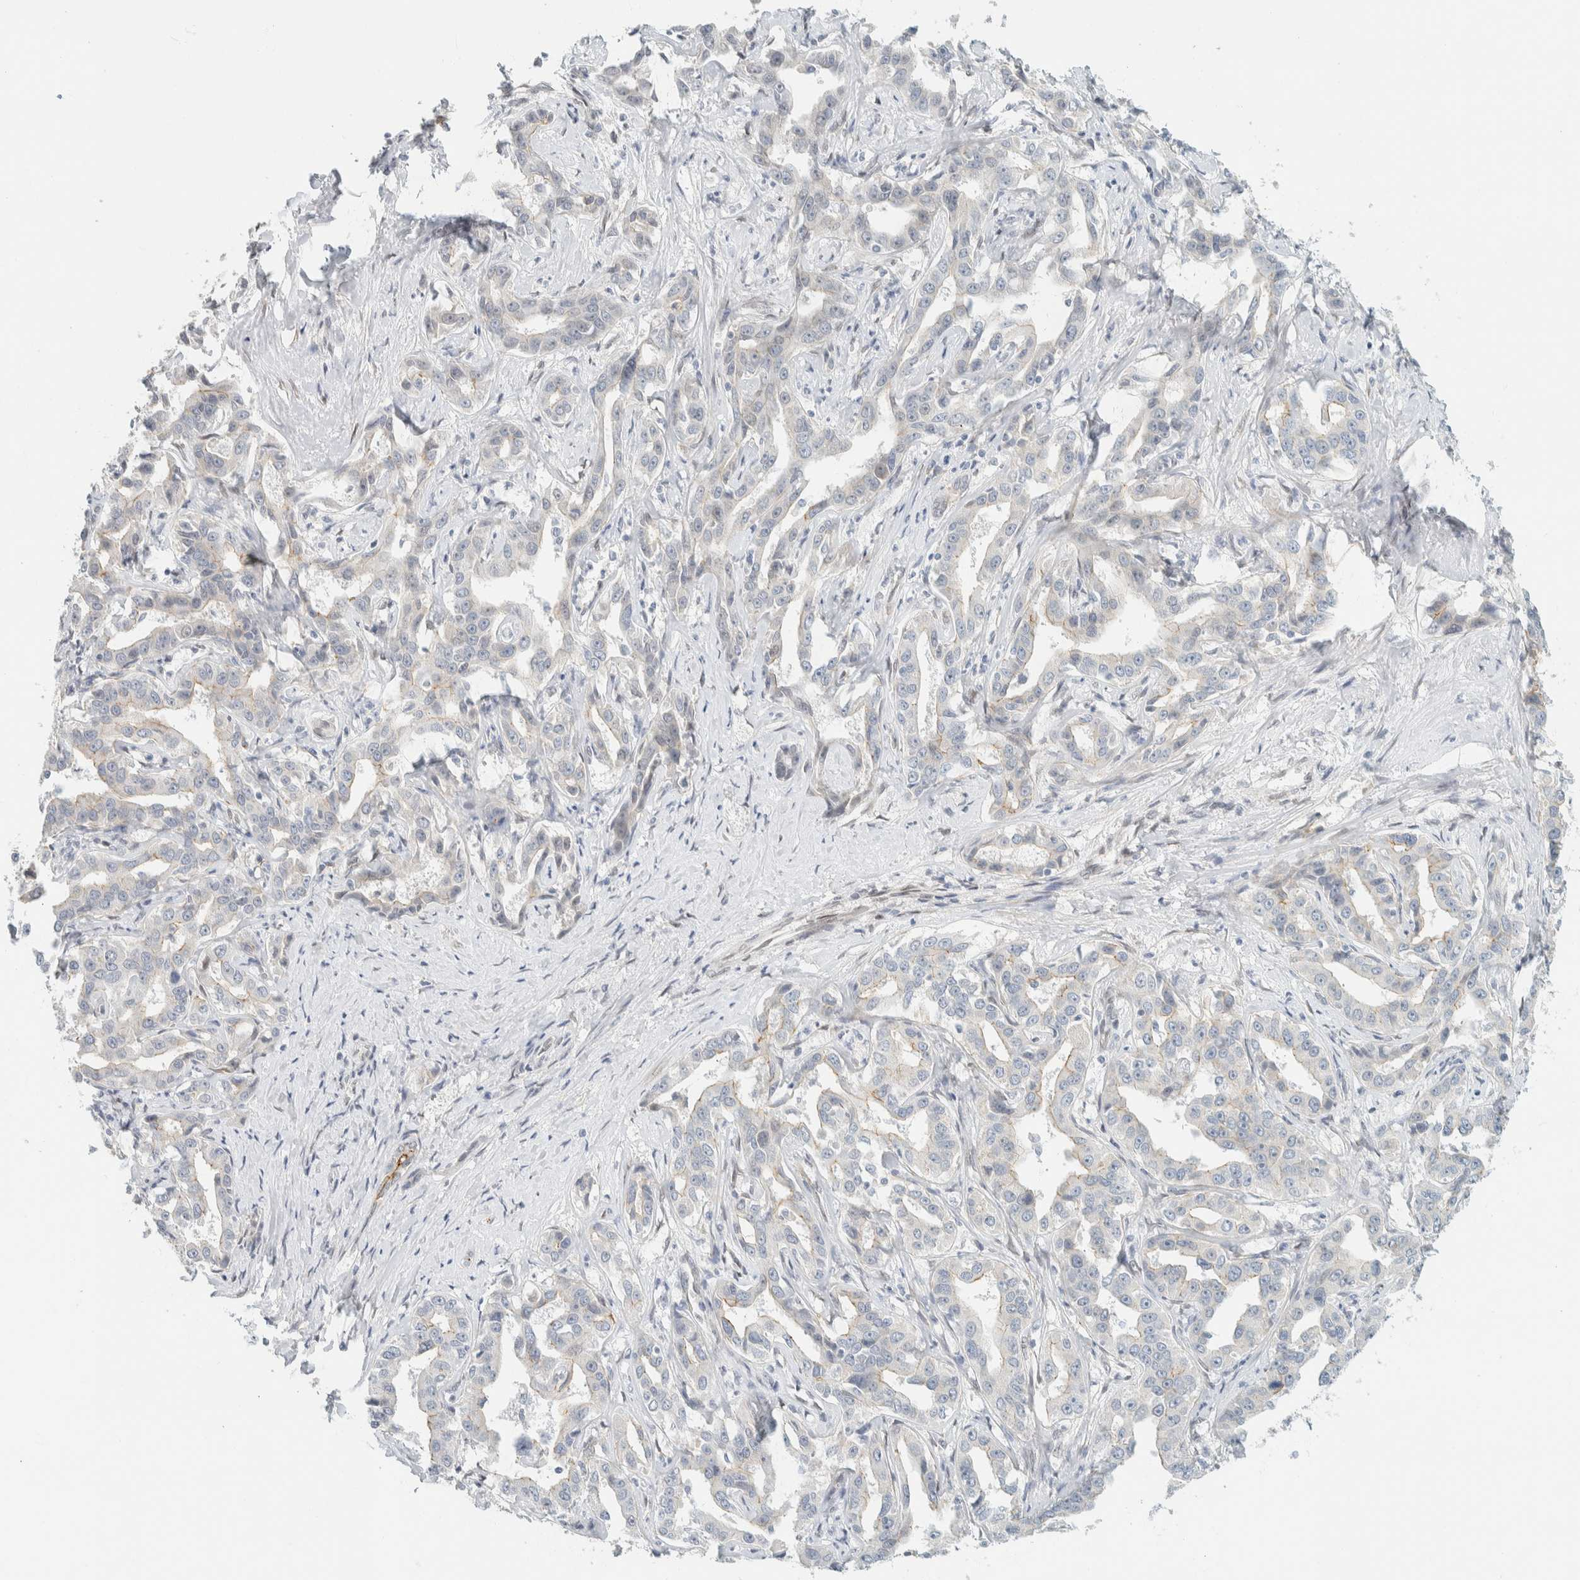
{"staining": {"intensity": "negative", "quantity": "none", "location": "none"}, "tissue": "liver cancer", "cell_type": "Tumor cells", "image_type": "cancer", "snomed": [{"axis": "morphology", "description": "Cholangiocarcinoma"}, {"axis": "topography", "description": "Liver"}], "caption": "Tumor cells are negative for protein expression in human liver cancer (cholangiocarcinoma).", "gene": "C1QTNF12", "patient": {"sex": "male", "age": 59}}